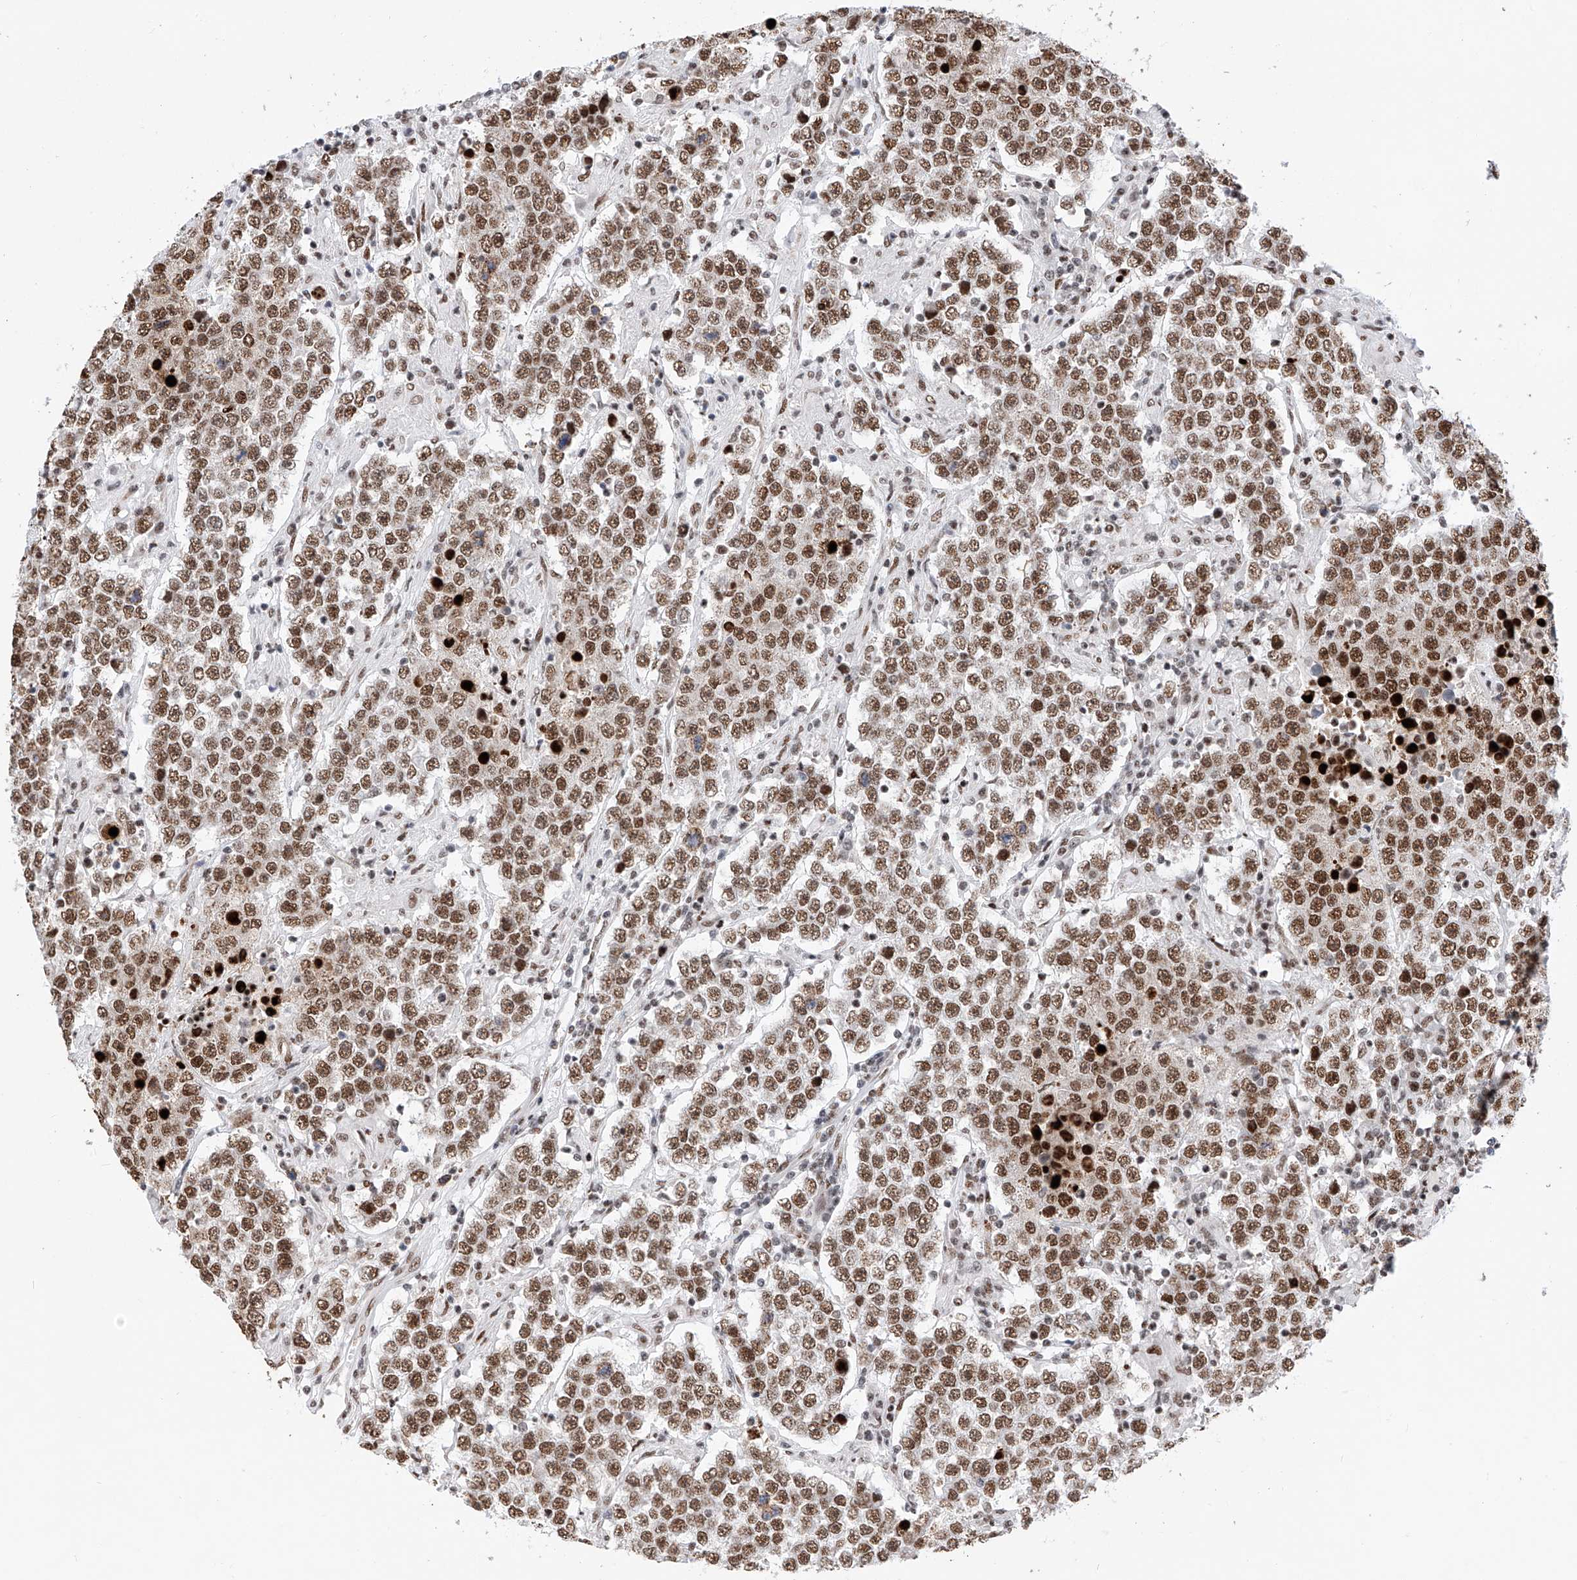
{"staining": {"intensity": "strong", "quantity": ">75%", "location": "nuclear"}, "tissue": "testis cancer", "cell_type": "Tumor cells", "image_type": "cancer", "snomed": [{"axis": "morphology", "description": "Normal tissue, NOS"}, {"axis": "morphology", "description": "Urothelial carcinoma, High grade"}, {"axis": "morphology", "description": "Seminoma, NOS"}, {"axis": "morphology", "description": "Carcinoma, Embryonal, NOS"}, {"axis": "topography", "description": "Urinary bladder"}, {"axis": "topography", "description": "Testis"}], "caption": "Testis cancer (embryonal carcinoma) stained with DAB (3,3'-diaminobenzidine) immunohistochemistry exhibits high levels of strong nuclear positivity in approximately >75% of tumor cells. (DAB (3,3'-diaminobenzidine) = brown stain, brightfield microscopy at high magnification).", "gene": "SRSF6", "patient": {"sex": "male", "age": 41}}